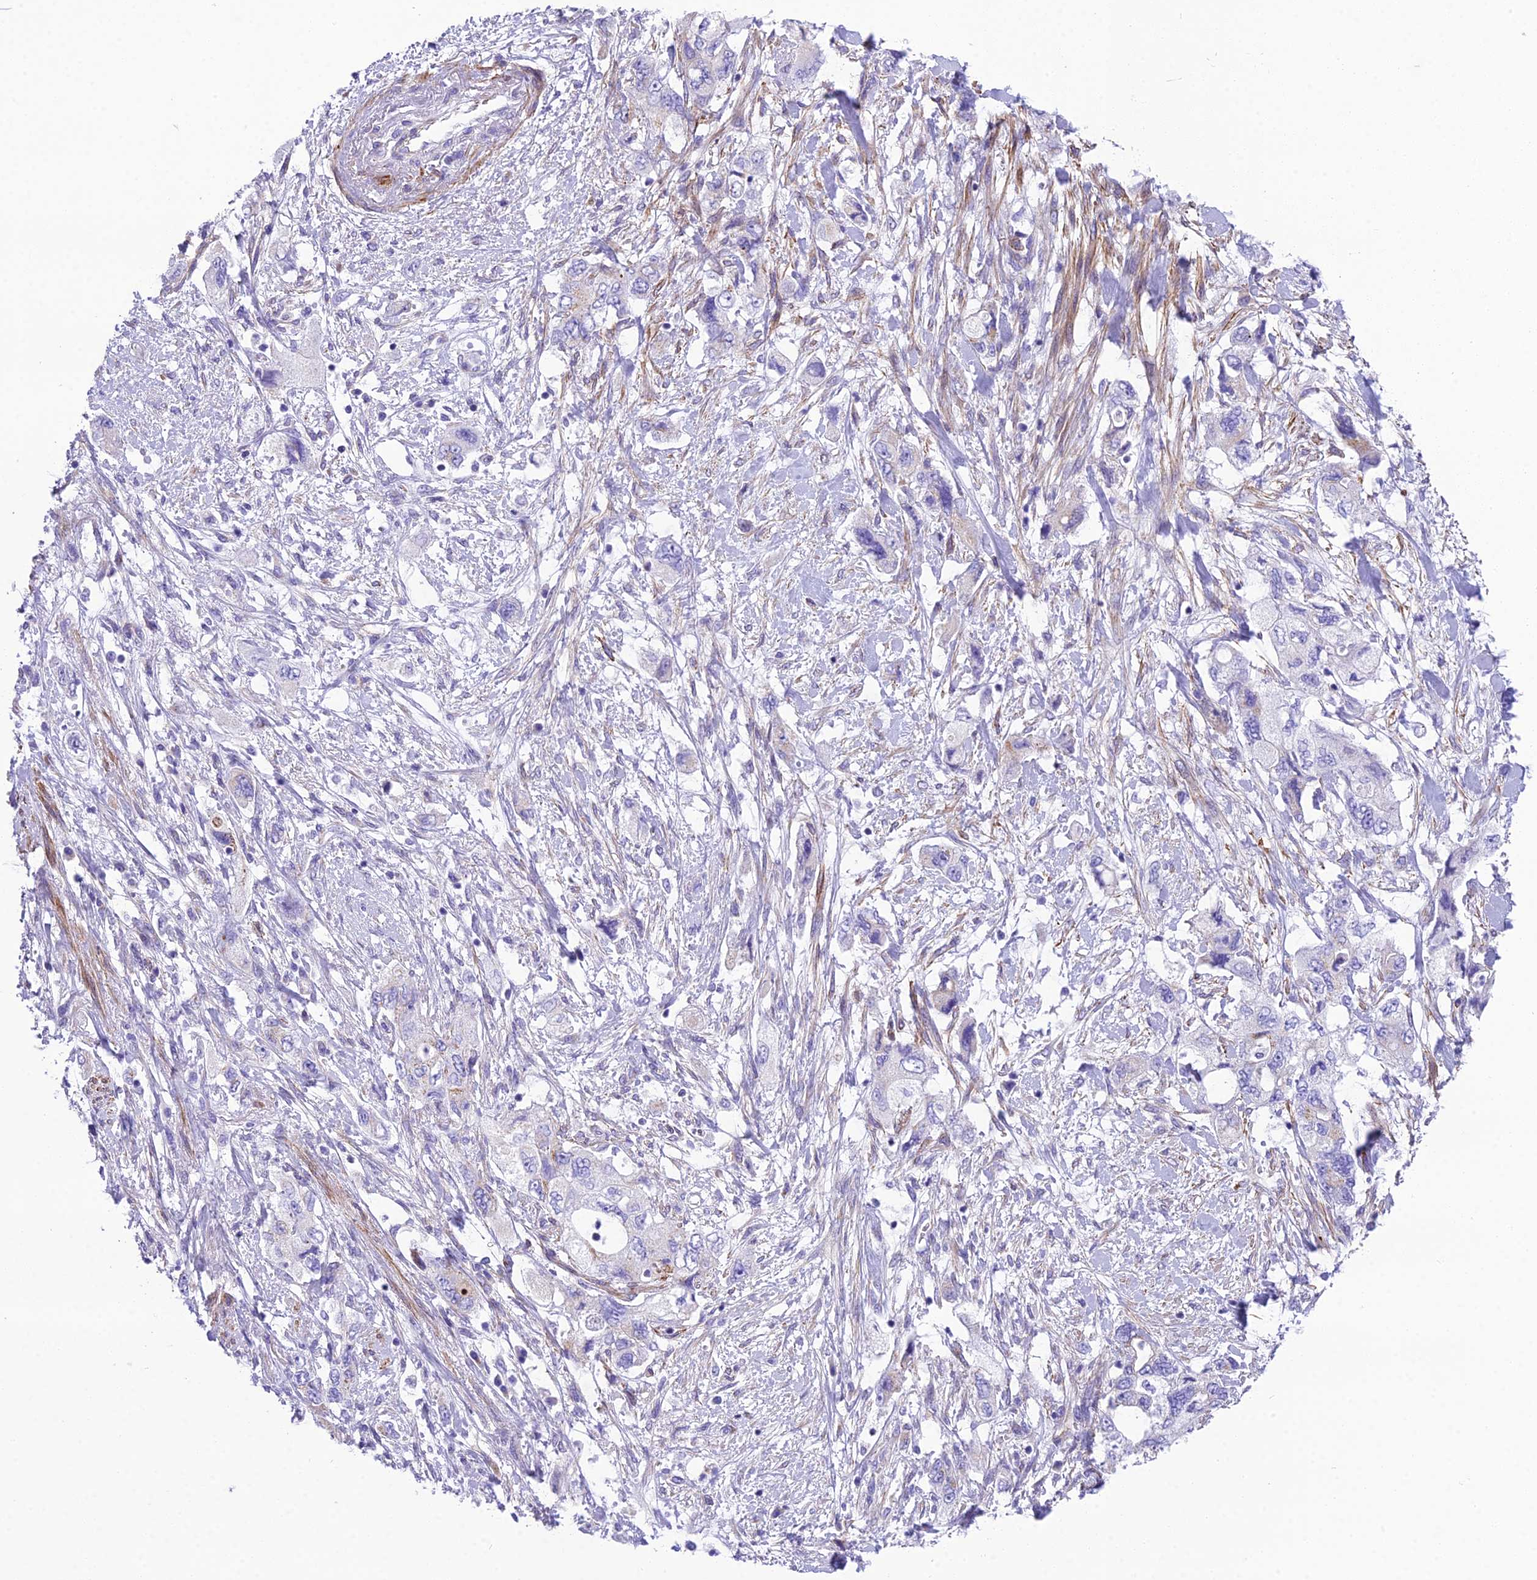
{"staining": {"intensity": "negative", "quantity": "none", "location": "none"}, "tissue": "pancreatic cancer", "cell_type": "Tumor cells", "image_type": "cancer", "snomed": [{"axis": "morphology", "description": "Adenocarcinoma, NOS"}, {"axis": "topography", "description": "Pancreas"}], "caption": "Micrograph shows no protein positivity in tumor cells of pancreatic cancer (adenocarcinoma) tissue.", "gene": "GFRA1", "patient": {"sex": "female", "age": 73}}